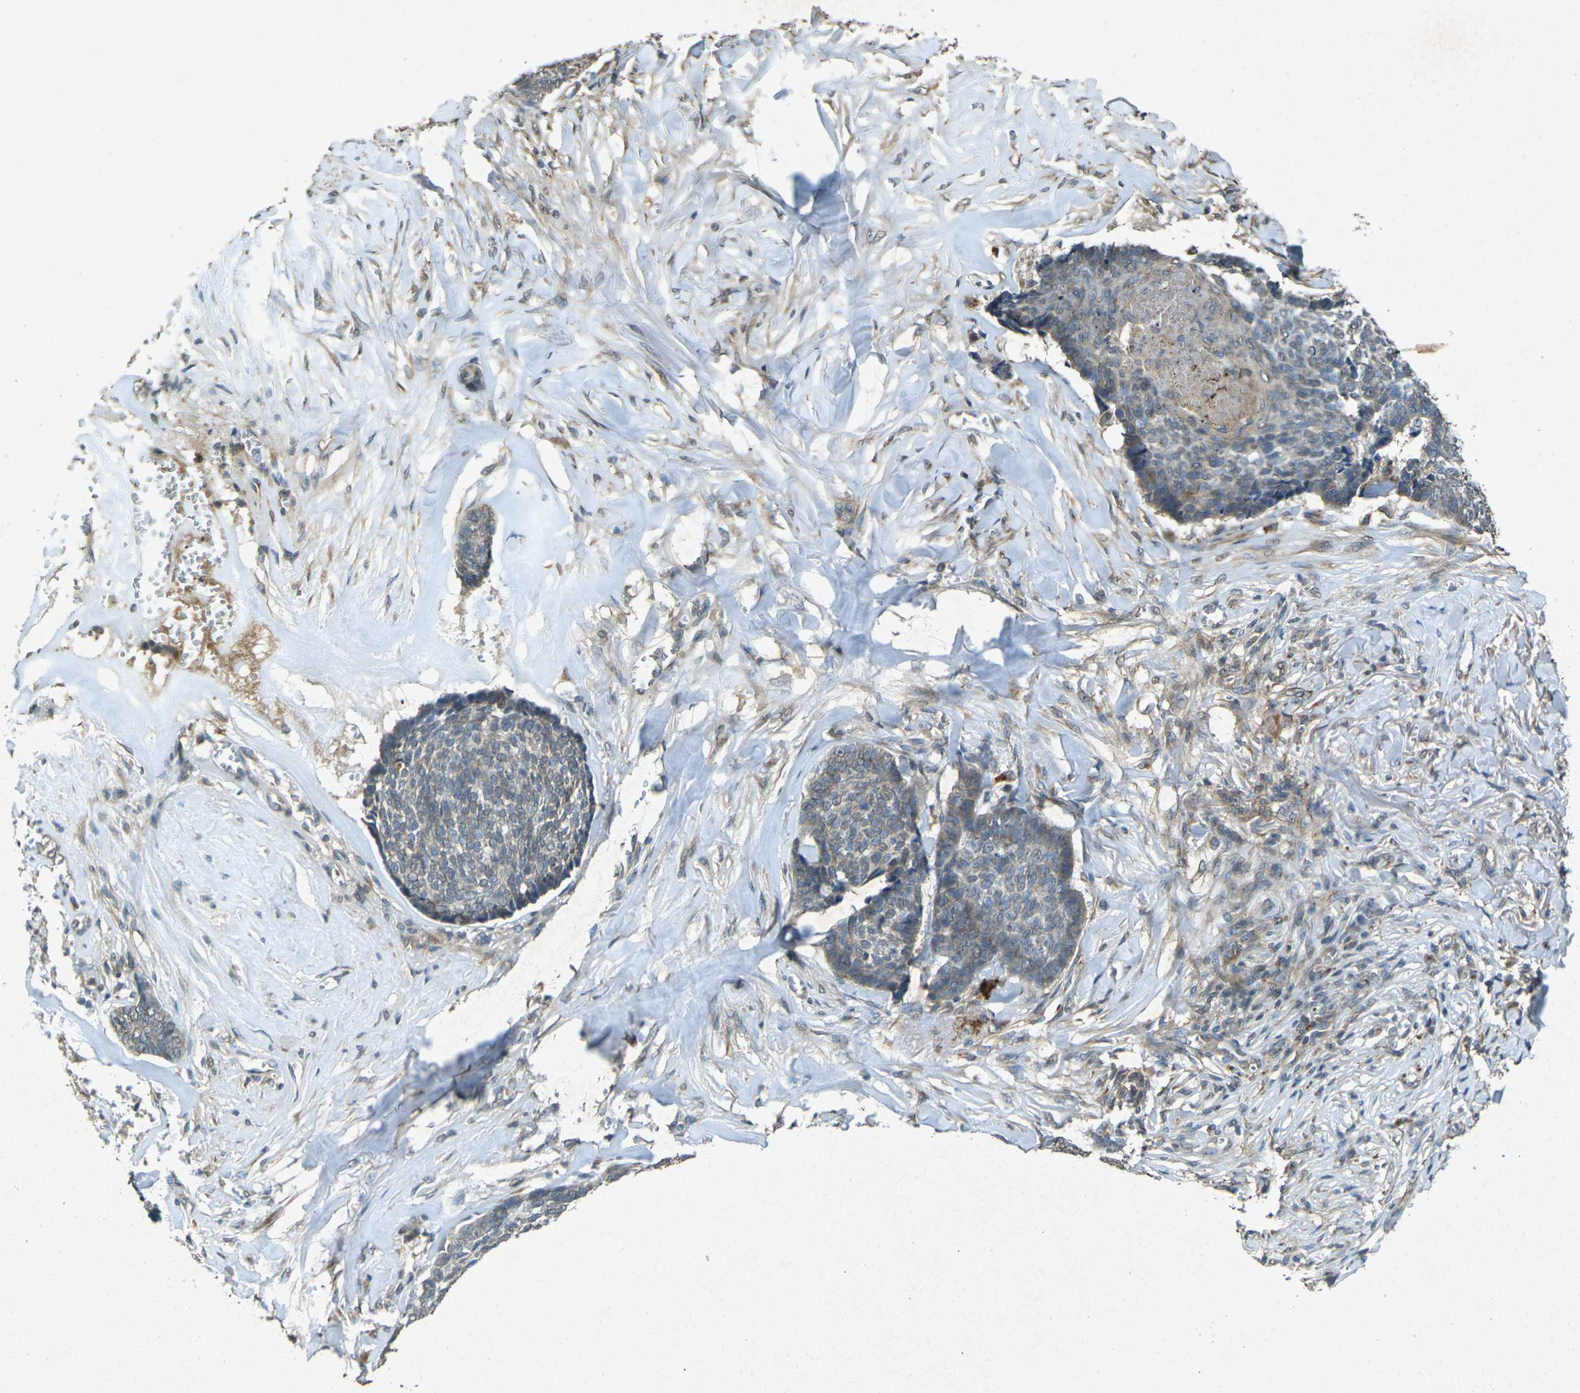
{"staining": {"intensity": "weak", "quantity": "25%-75%", "location": "cytoplasmic/membranous"}, "tissue": "skin cancer", "cell_type": "Tumor cells", "image_type": "cancer", "snomed": [{"axis": "morphology", "description": "Basal cell carcinoma"}, {"axis": "topography", "description": "Skin"}], "caption": "Protein analysis of skin cancer tissue shows weak cytoplasmic/membranous expression in about 25%-75% of tumor cells.", "gene": "RGMA", "patient": {"sex": "male", "age": 84}}